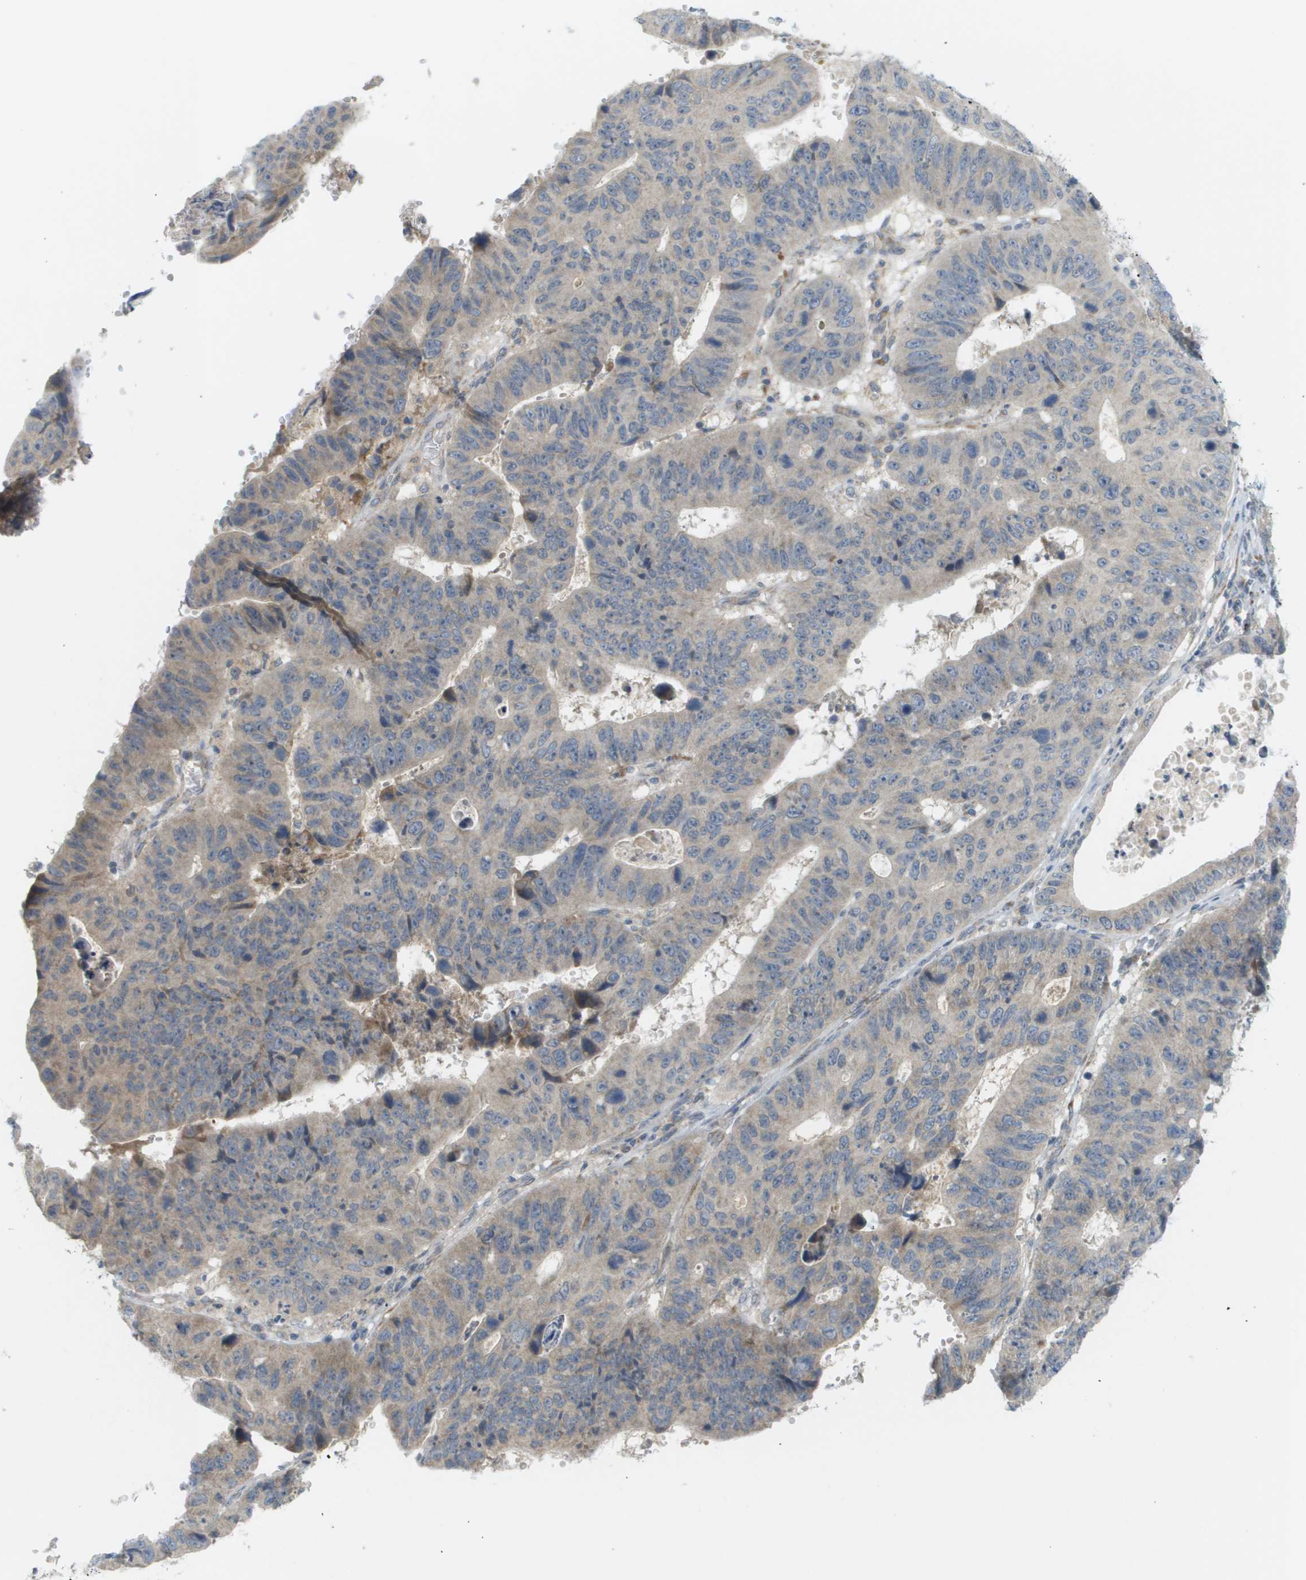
{"staining": {"intensity": "weak", "quantity": "25%-75%", "location": "cytoplasmic/membranous"}, "tissue": "stomach cancer", "cell_type": "Tumor cells", "image_type": "cancer", "snomed": [{"axis": "morphology", "description": "Adenocarcinoma, NOS"}, {"axis": "topography", "description": "Stomach"}], "caption": "A brown stain shows weak cytoplasmic/membranous positivity of a protein in human stomach adenocarcinoma tumor cells.", "gene": "PROC", "patient": {"sex": "male", "age": 59}}